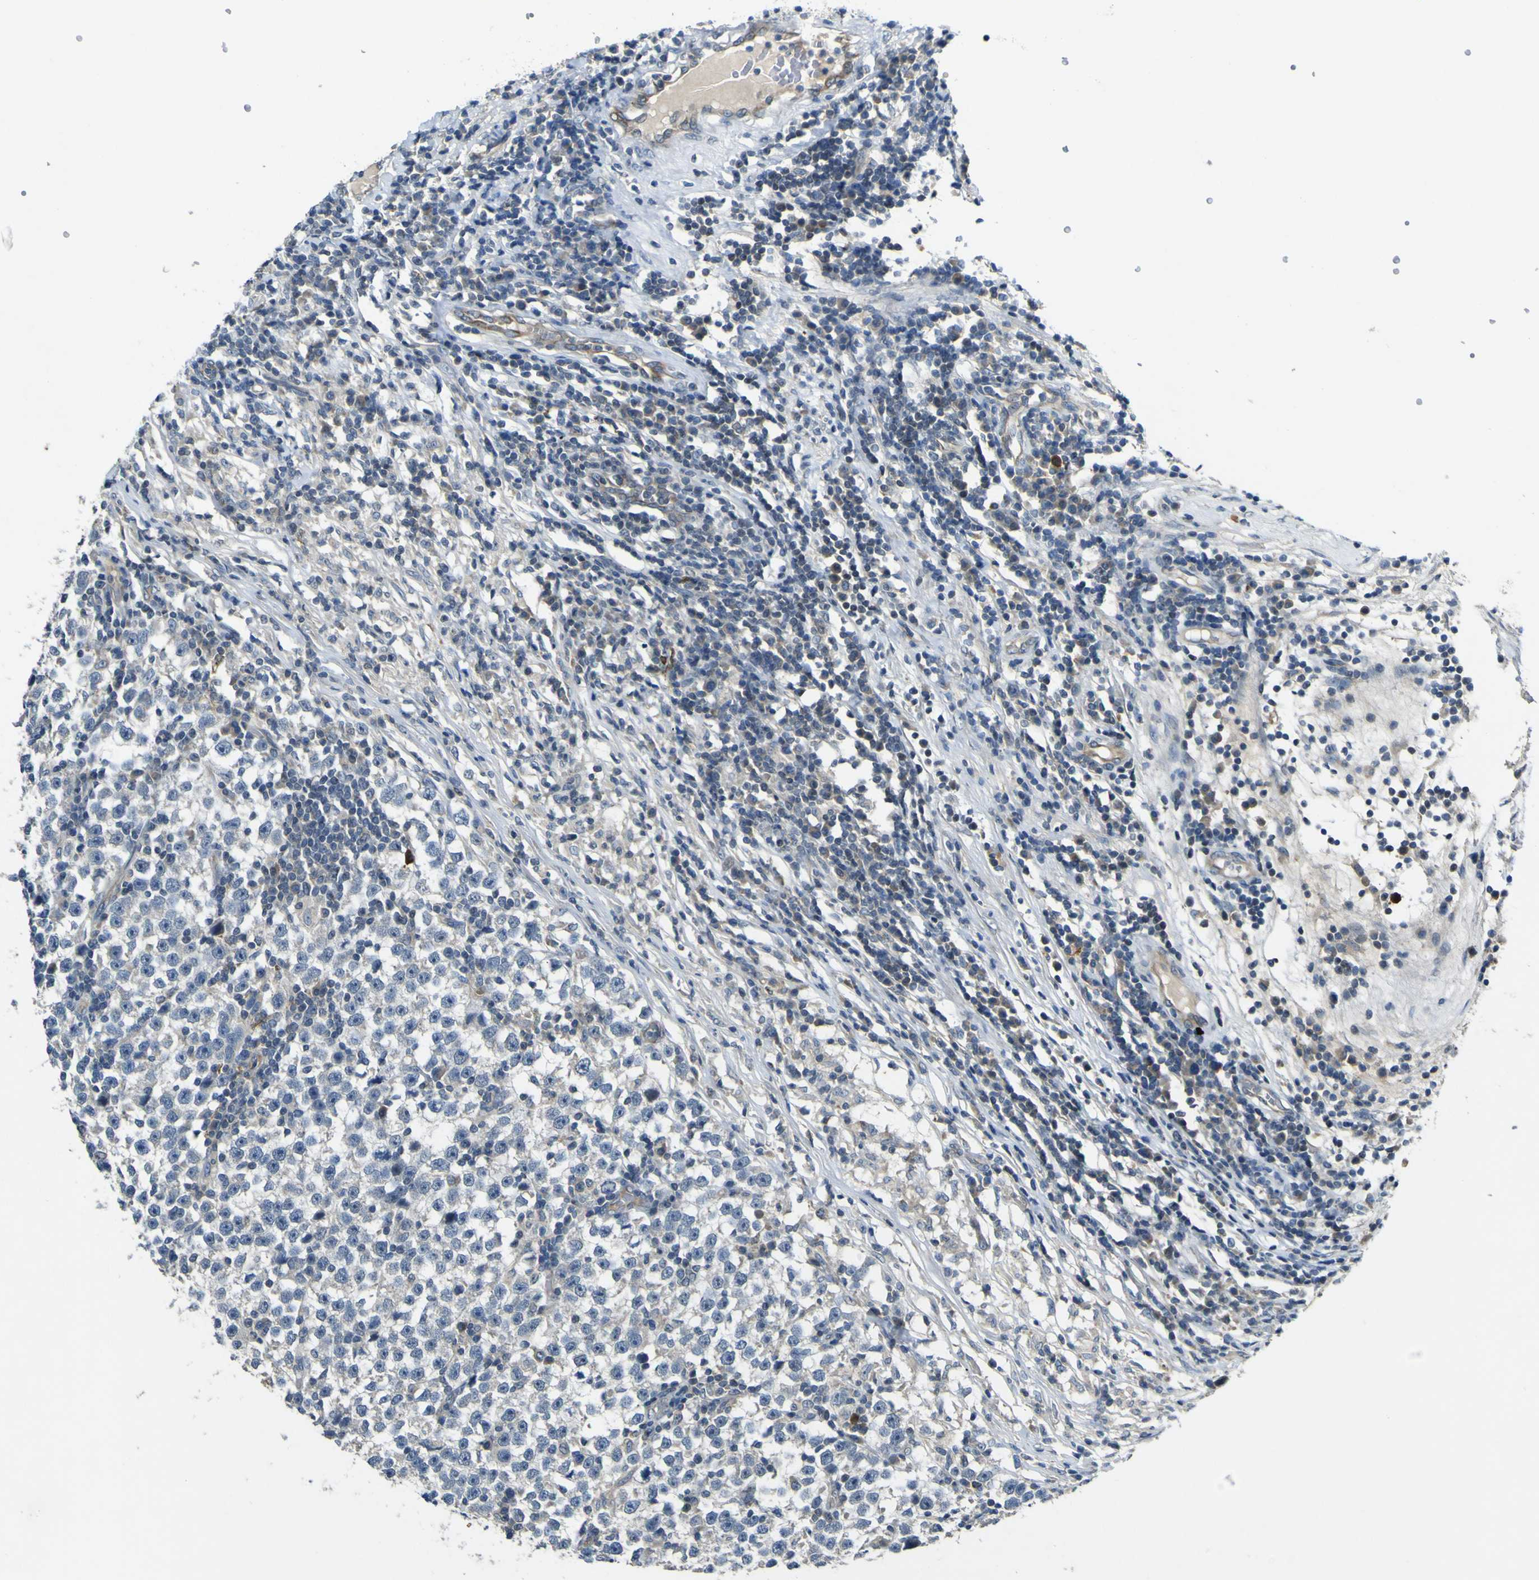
{"staining": {"intensity": "negative", "quantity": "none", "location": "none"}, "tissue": "testis cancer", "cell_type": "Tumor cells", "image_type": "cancer", "snomed": [{"axis": "morphology", "description": "Seminoma, NOS"}, {"axis": "topography", "description": "Testis"}], "caption": "A histopathology image of human testis seminoma is negative for staining in tumor cells.", "gene": "LDLR", "patient": {"sex": "male", "age": 43}}